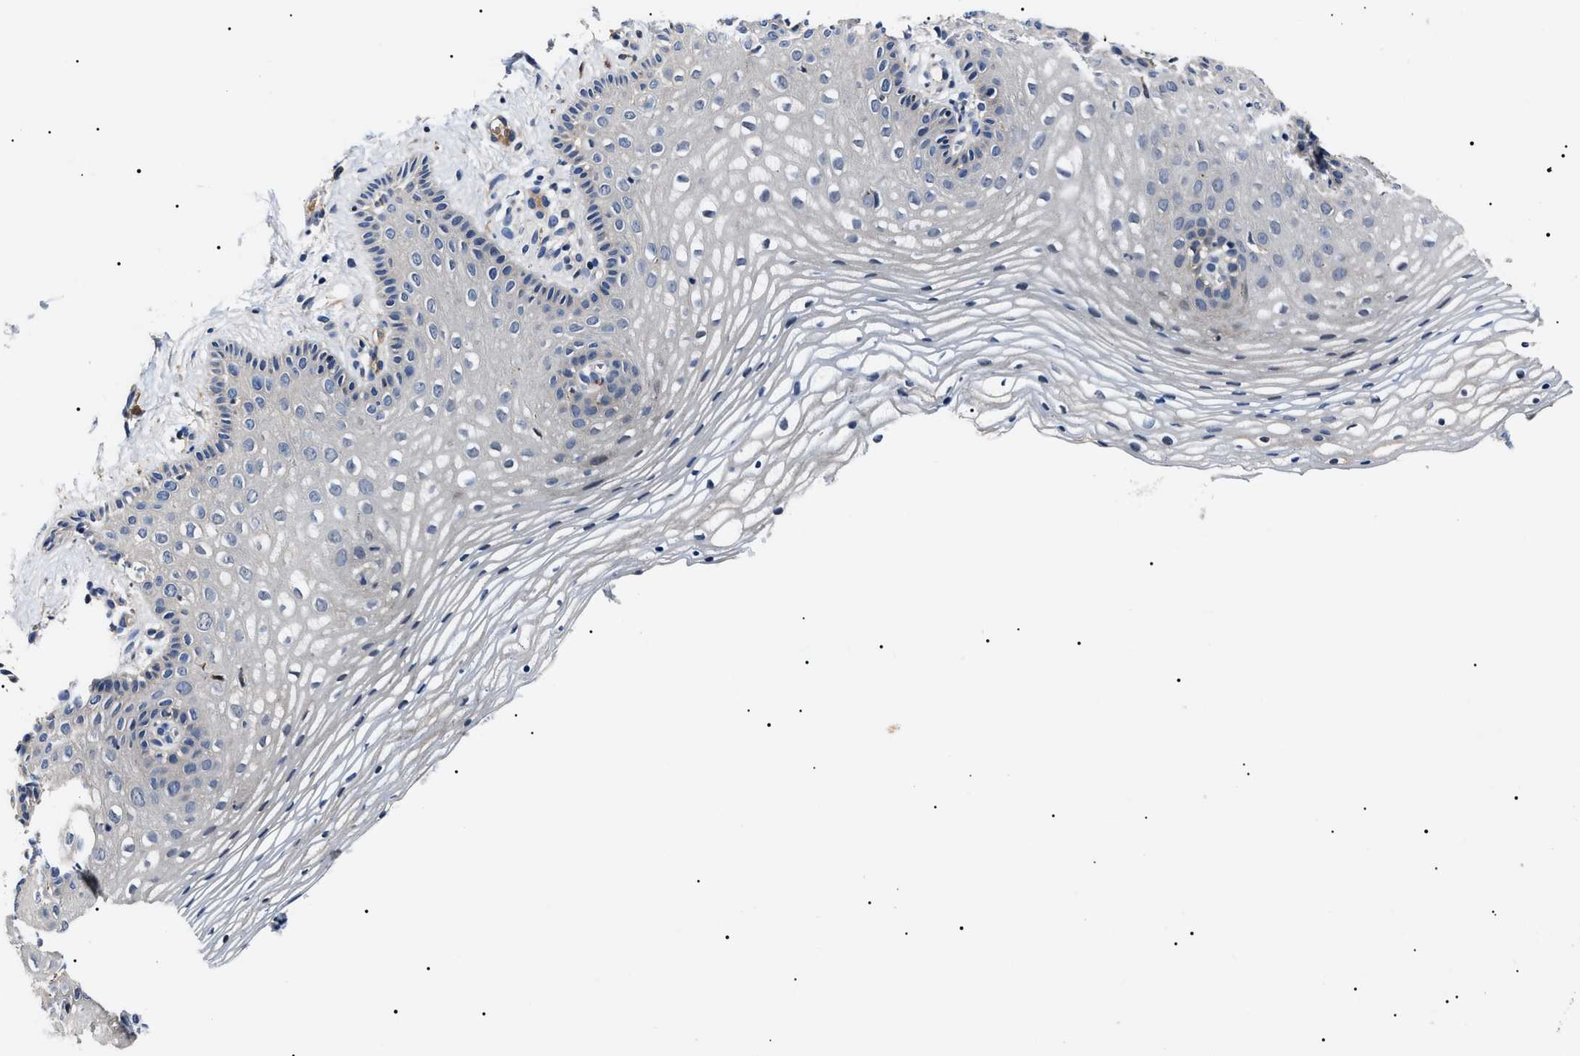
{"staining": {"intensity": "negative", "quantity": "none", "location": "none"}, "tissue": "vagina", "cell_type": "Squamous epithelial cells", "image_type": "normal", "snomed": [{"axis": "morphology", "description": "Normal tissue, NOS"}, {"axis": "topography", "description": "Vagina"}], "caption": "High magnification brightfield microscopy of benign vagina stained with DAB (brown) and counterstained with hematoxylin (blue): squamous epithelial cells show no significant positivity. (DAB (3,3'-diaminobenzidine) immunohistochemistry, high magnification).", "gene": "IFT81", "patient": {"sex": "female", "age": 32}}